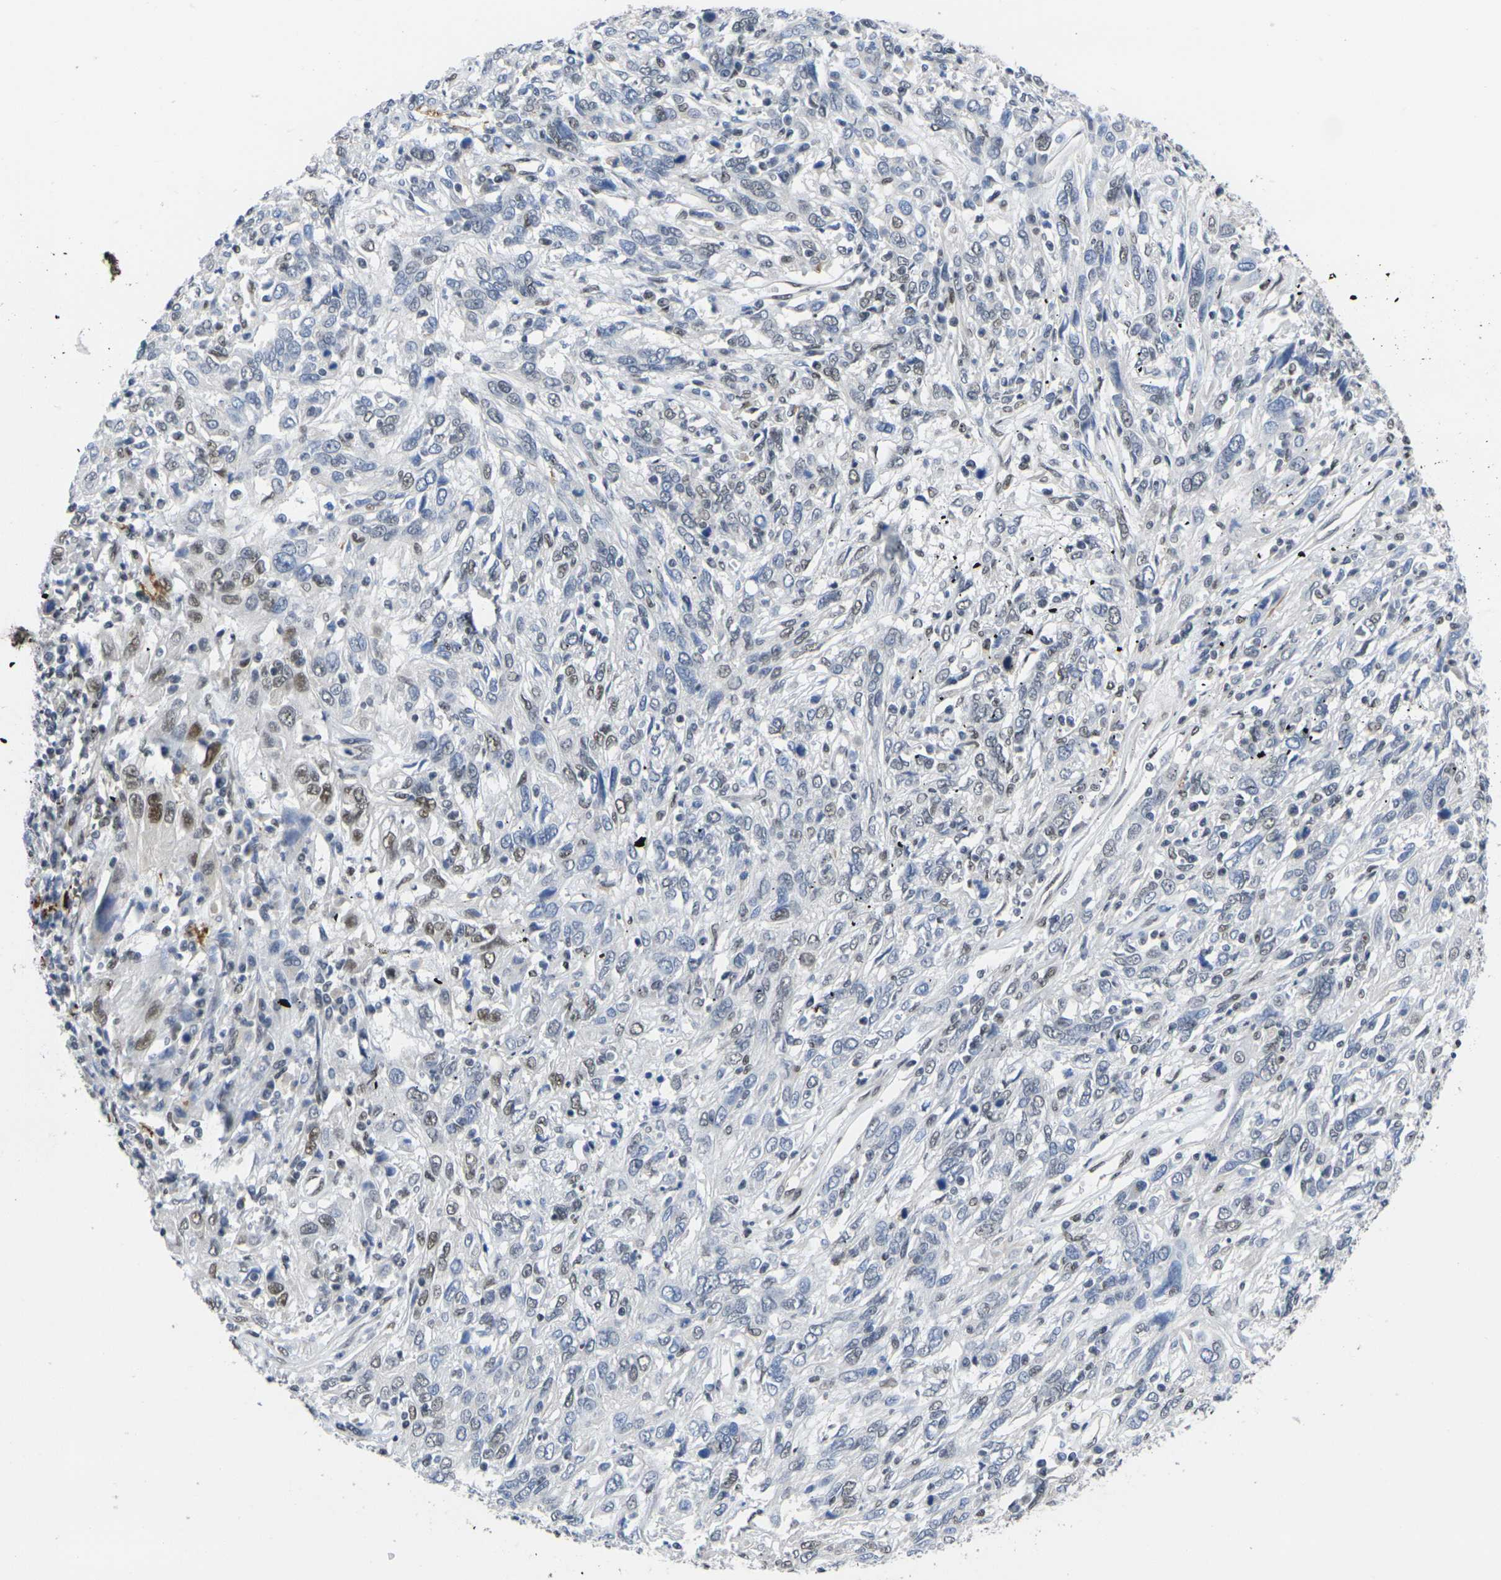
{"staining": {"intensity": "moderate", "quantity": "25%-75%", "location": "nuclear"}, "tissue": "cervical cancer", "cell_type": "Tumor cells", "image_type": "cancer", "snomed": [{"axis": "morphology", "description": "Squamous cell carcinoma, NOS"}, {"axis": "topography", "description": "Cervix"}], "caption": "High-magnification brightfield microscopy of cervical squamous cell carcinoma stained with DAB (3,3'-diaminobenzidine) (brown) and counterstained with hematoxylin (blue). tumor cells exhibit moderate nuclear expression is appreciated in about25%-75% of cells. The staining was performed using DAB (3,3'-diaminobenzidine) to visualize the protein expression in brown, while the nuclei were stained in blue with hematoxylin (Magnification: 20x).", "gene": "RBM7", "patient": {"sex": "female", "age": 46}}